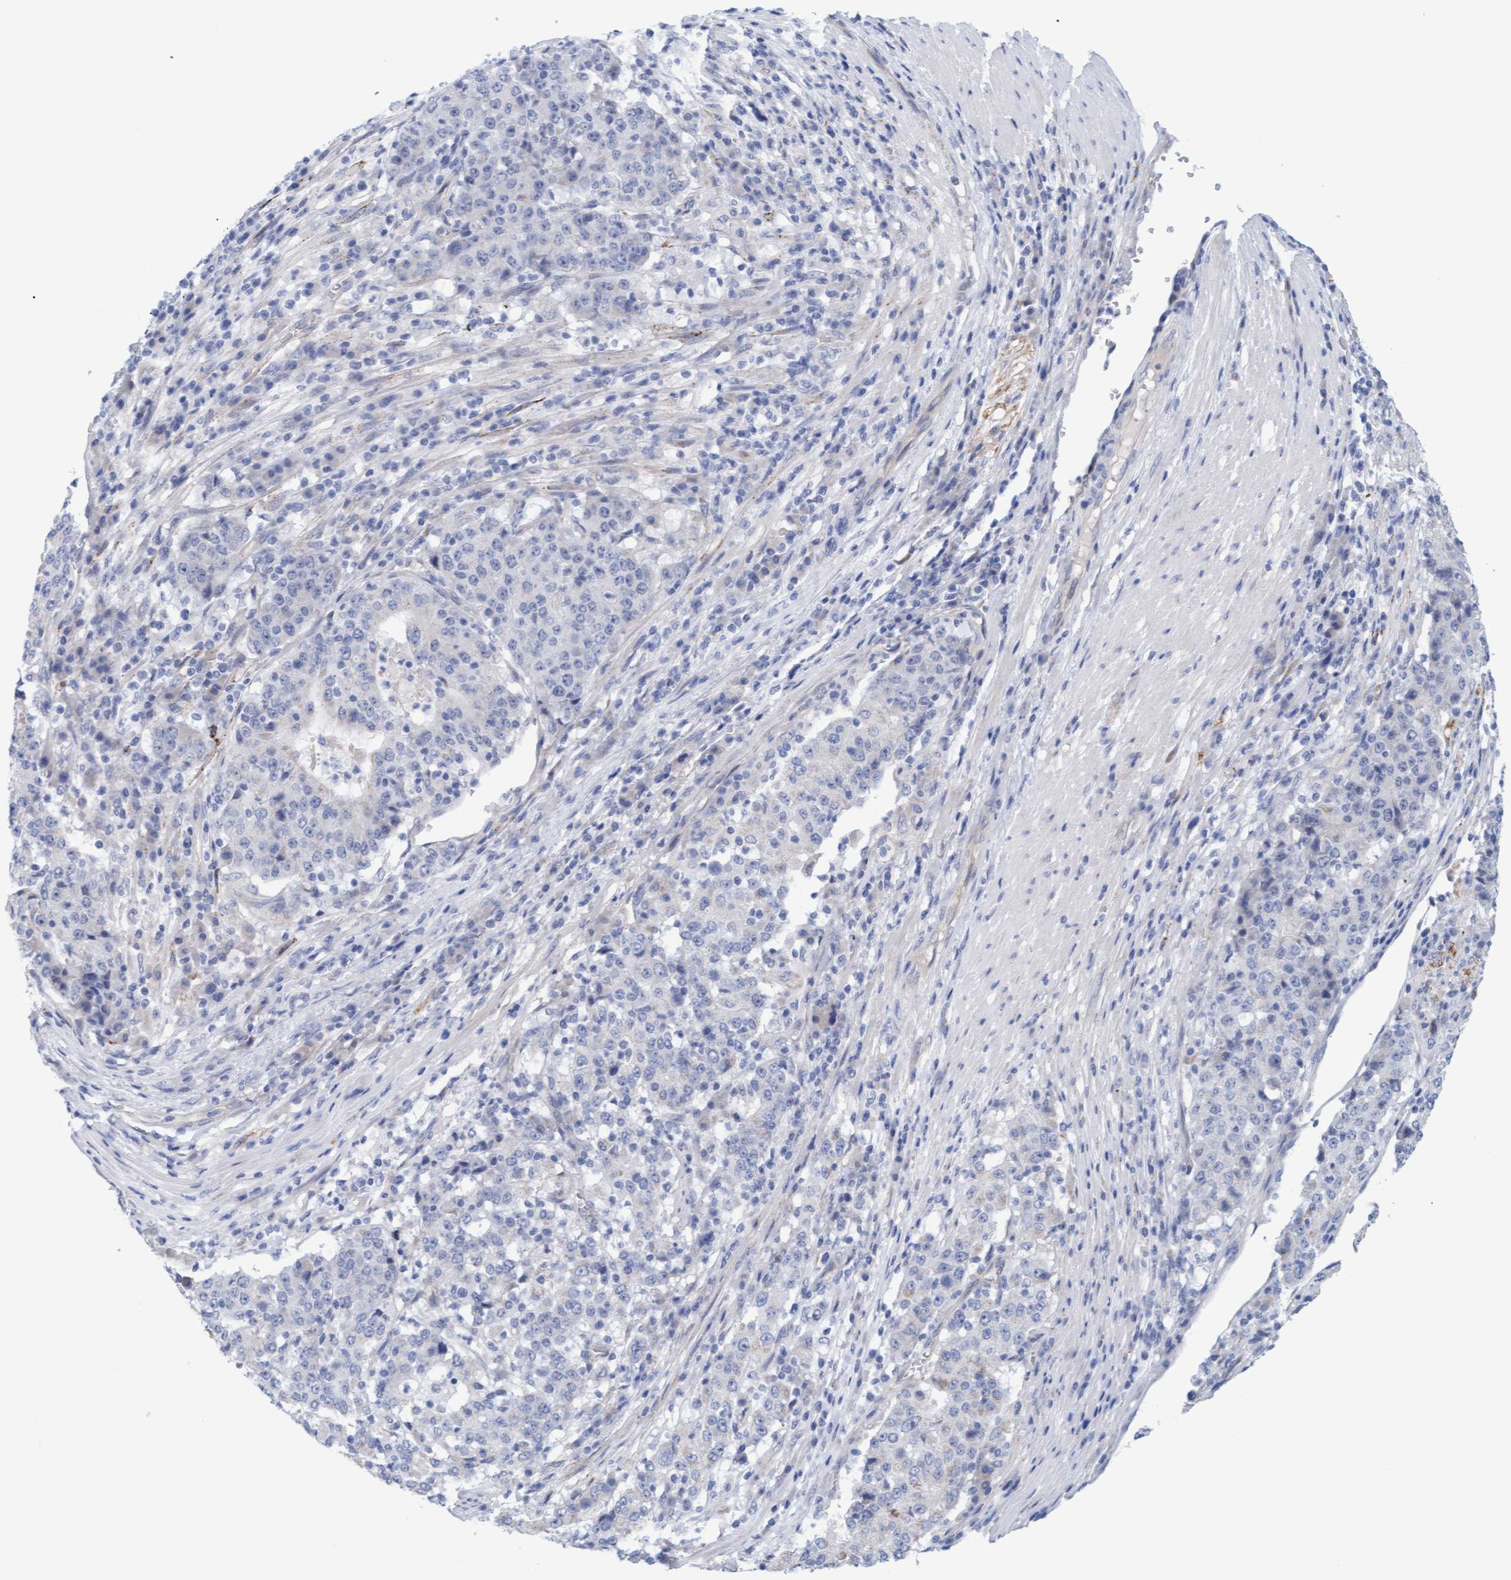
{"staining": {"intensity": "negative", "quantity": "none", "location": "none"}, "tissue": "stomach cancer", "cell_type": "Tumor cells", "image_type": "cancer", "snomed": [{"axis": "morphology", "description": "Adenocarcinoma, NOS"}, {"axis": "topography", "description": "Stomach"}], "caption": "Histopathology image shows no significant protein expression in tumor cells of stomach adenocarcinoma.", "gene": "STXBP1", "patient": {"sex": "male", "age": 59}}